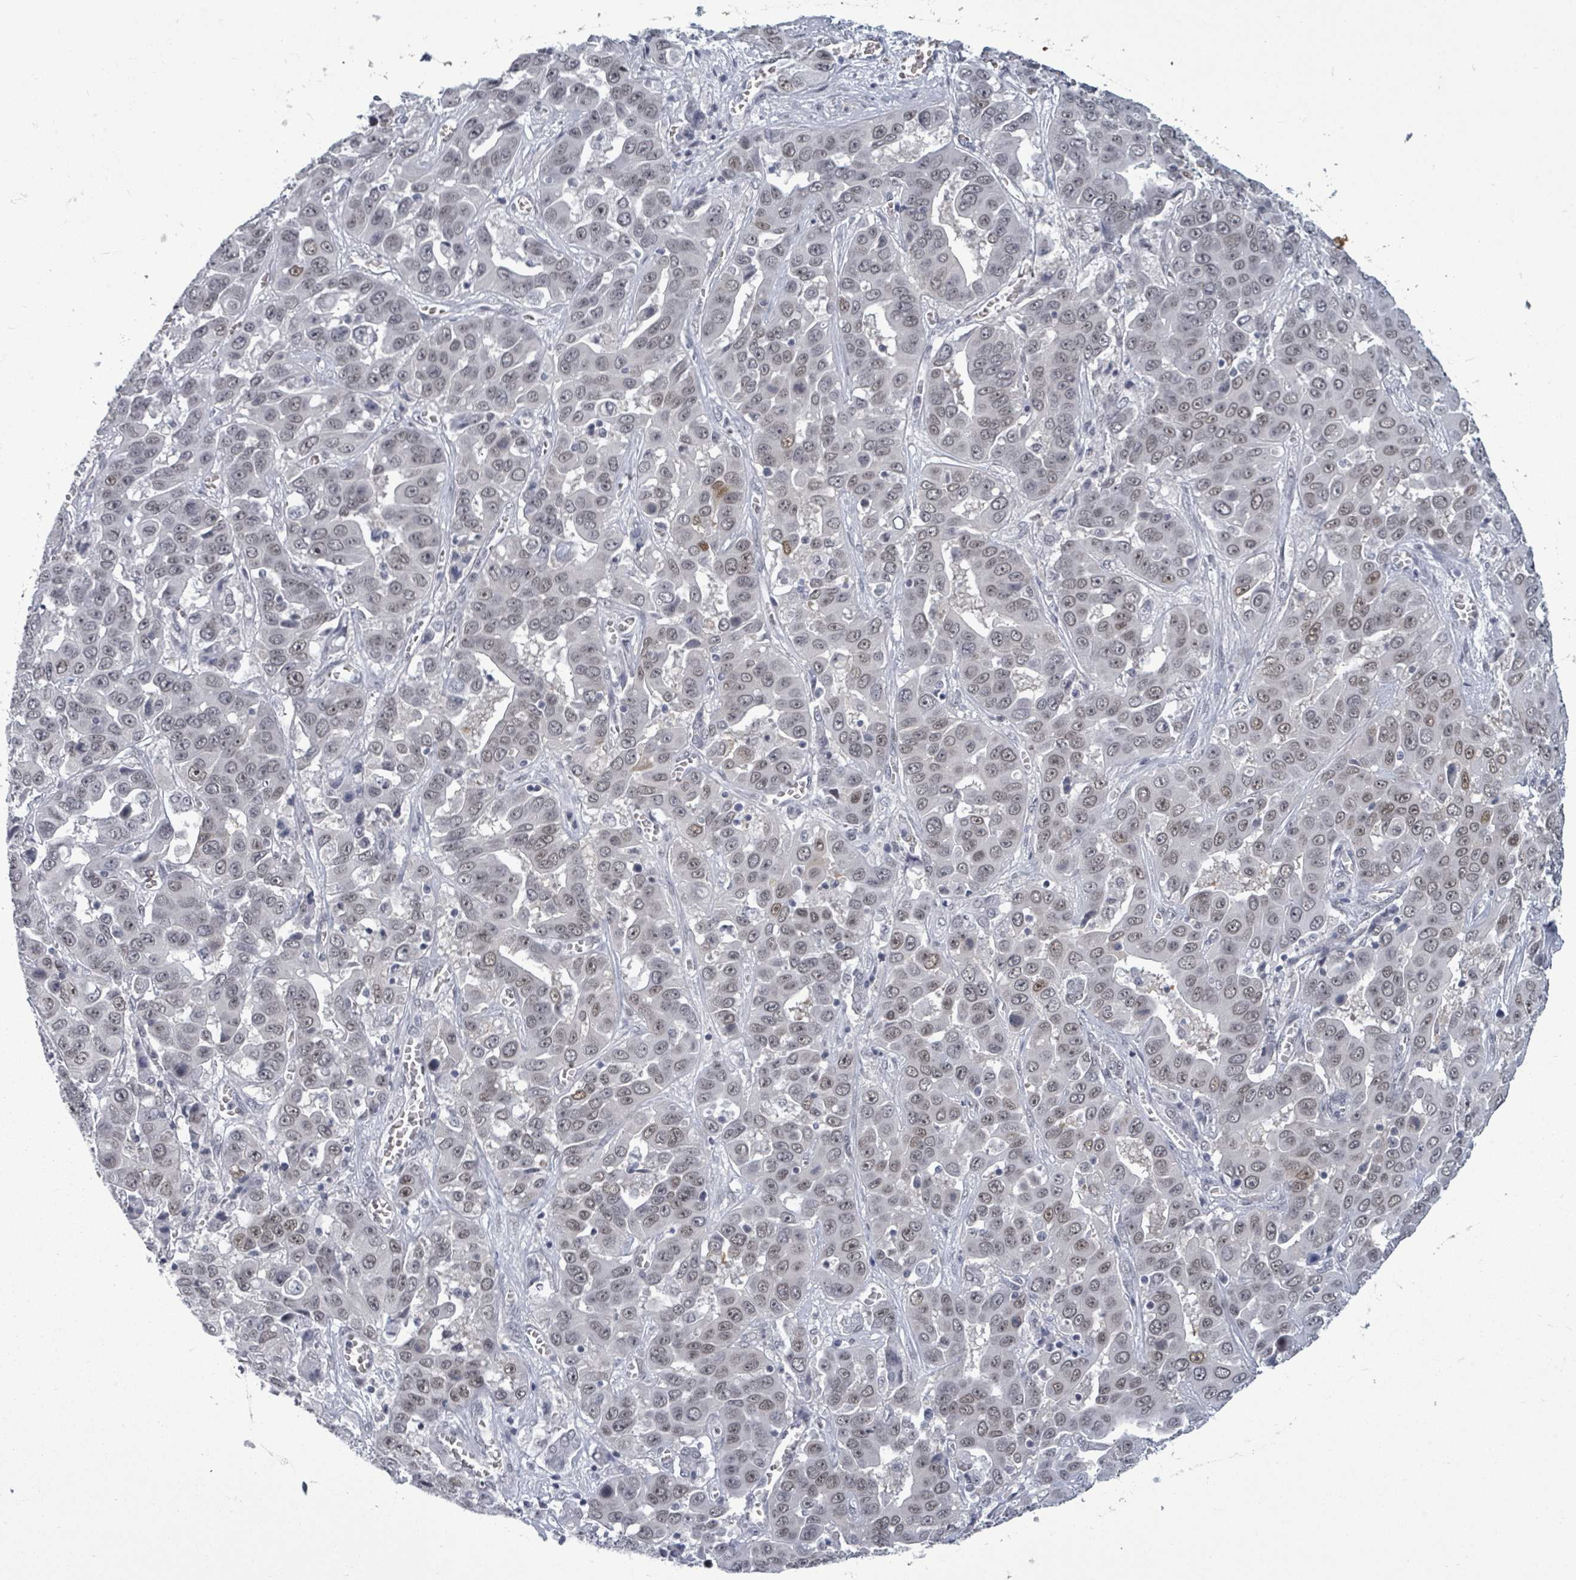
{"staining": {"intensity": "moderate", "quantity": "<25%", "location": "nuclear"}, "tissue": "liver cancer", "cell_type": "Tumor cells", "image_type": "cancer", "snomed": [{"axis": "morphology", "description": "Cholangiocarcinoma"}, {"axis": "topography", "description": "Liver"}], "caption": "Human liver cholangiocarcinoma stained with a protein marker reveals moderate staining in tumor cells.", "gene": "ERCC5", "patient": {"sex": "female", "age": 52}}